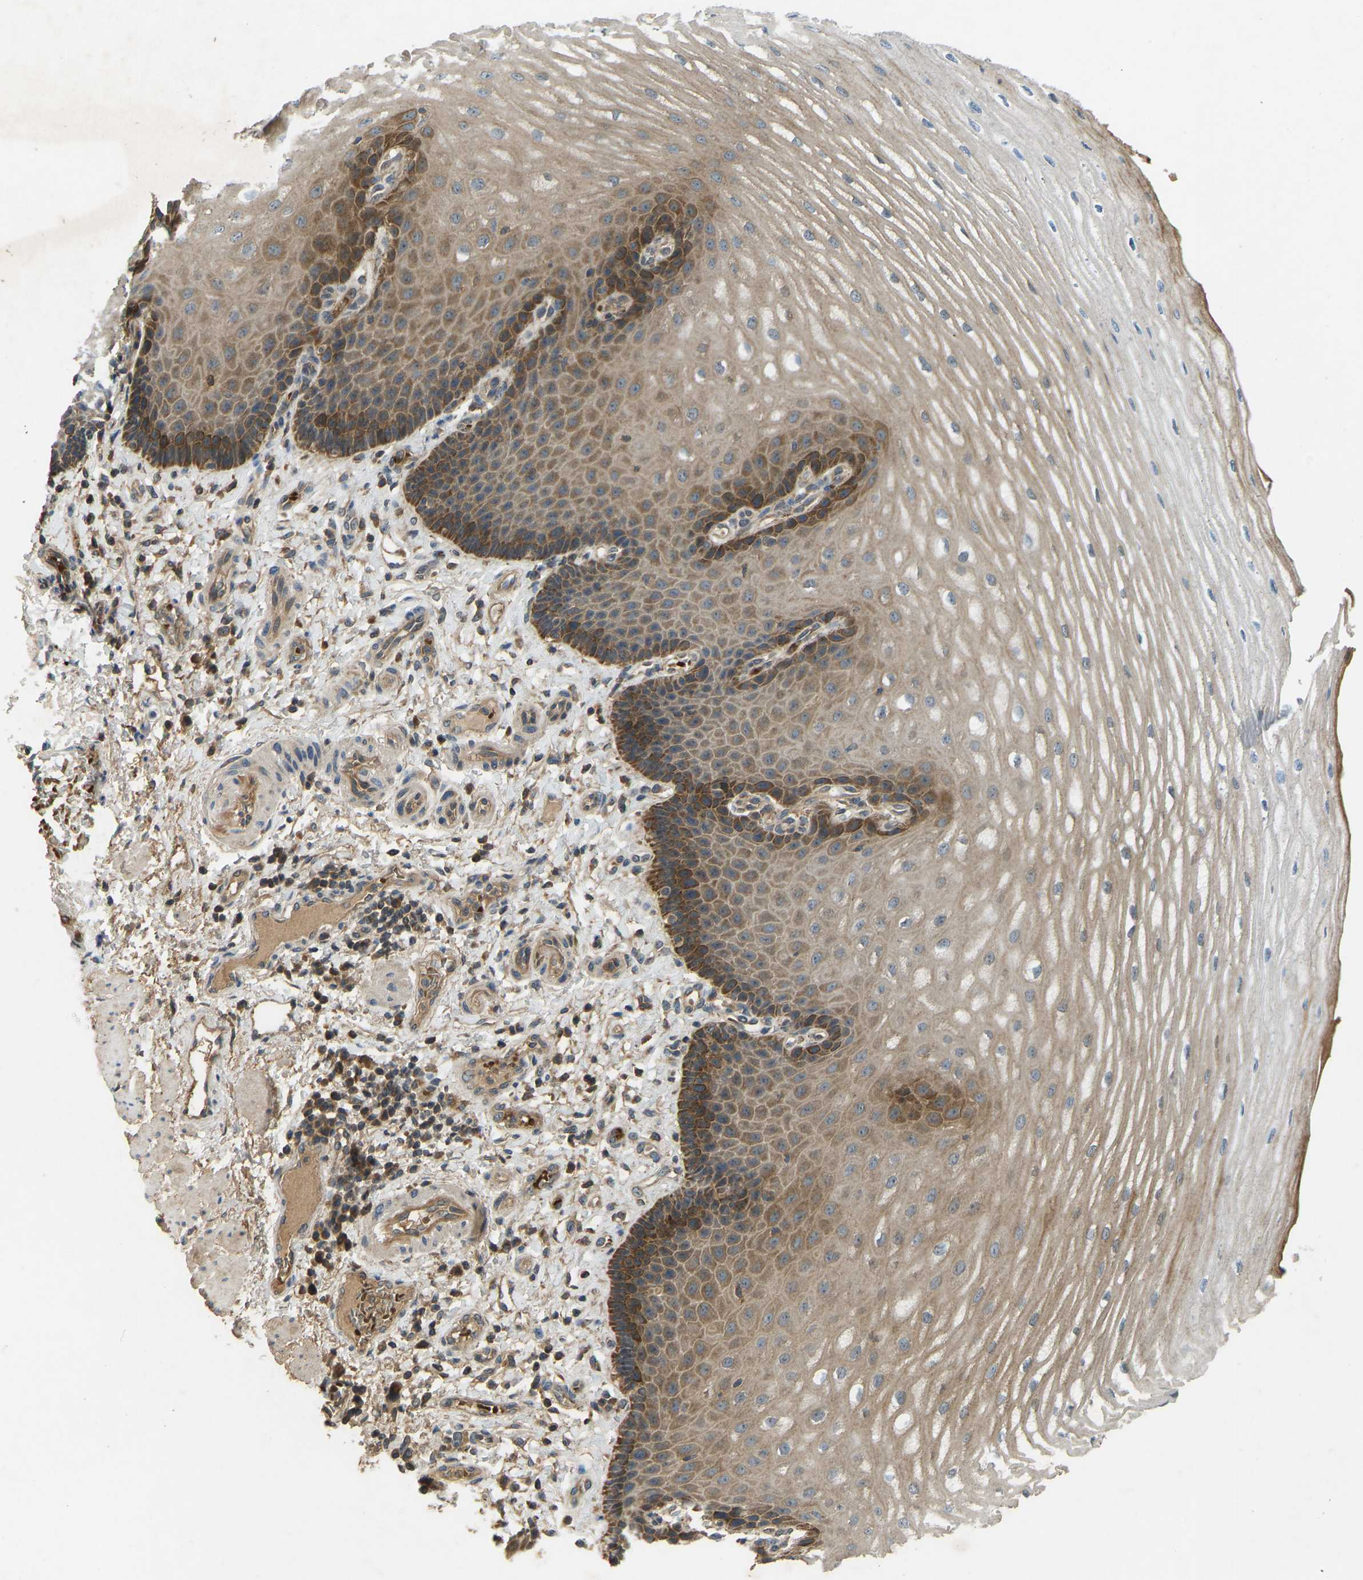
{"staining": {"intensity": "moderate", "quantity": ">75%", "location": "cytoplasmic/membranous"}, "tissue": "esophagus", "cell_type": "Squamous epithelial cells", "image_type": "normal", "snomed": [{"axis": "morphology", "description": "Normal tissue, NOS"}, {"axis": "topography", "description": "Esophagus"}], "caption": "High-power microscopy captured an immunohistochemistry (IHC) photomicrograph of unremarkable esophagus, revealing moderate cytoplasmic/membranous positivity in approximately >75% of squamous epithelial cells.", "gene": "ZNF71", "patient": {"sex": "male", "age": 54}}